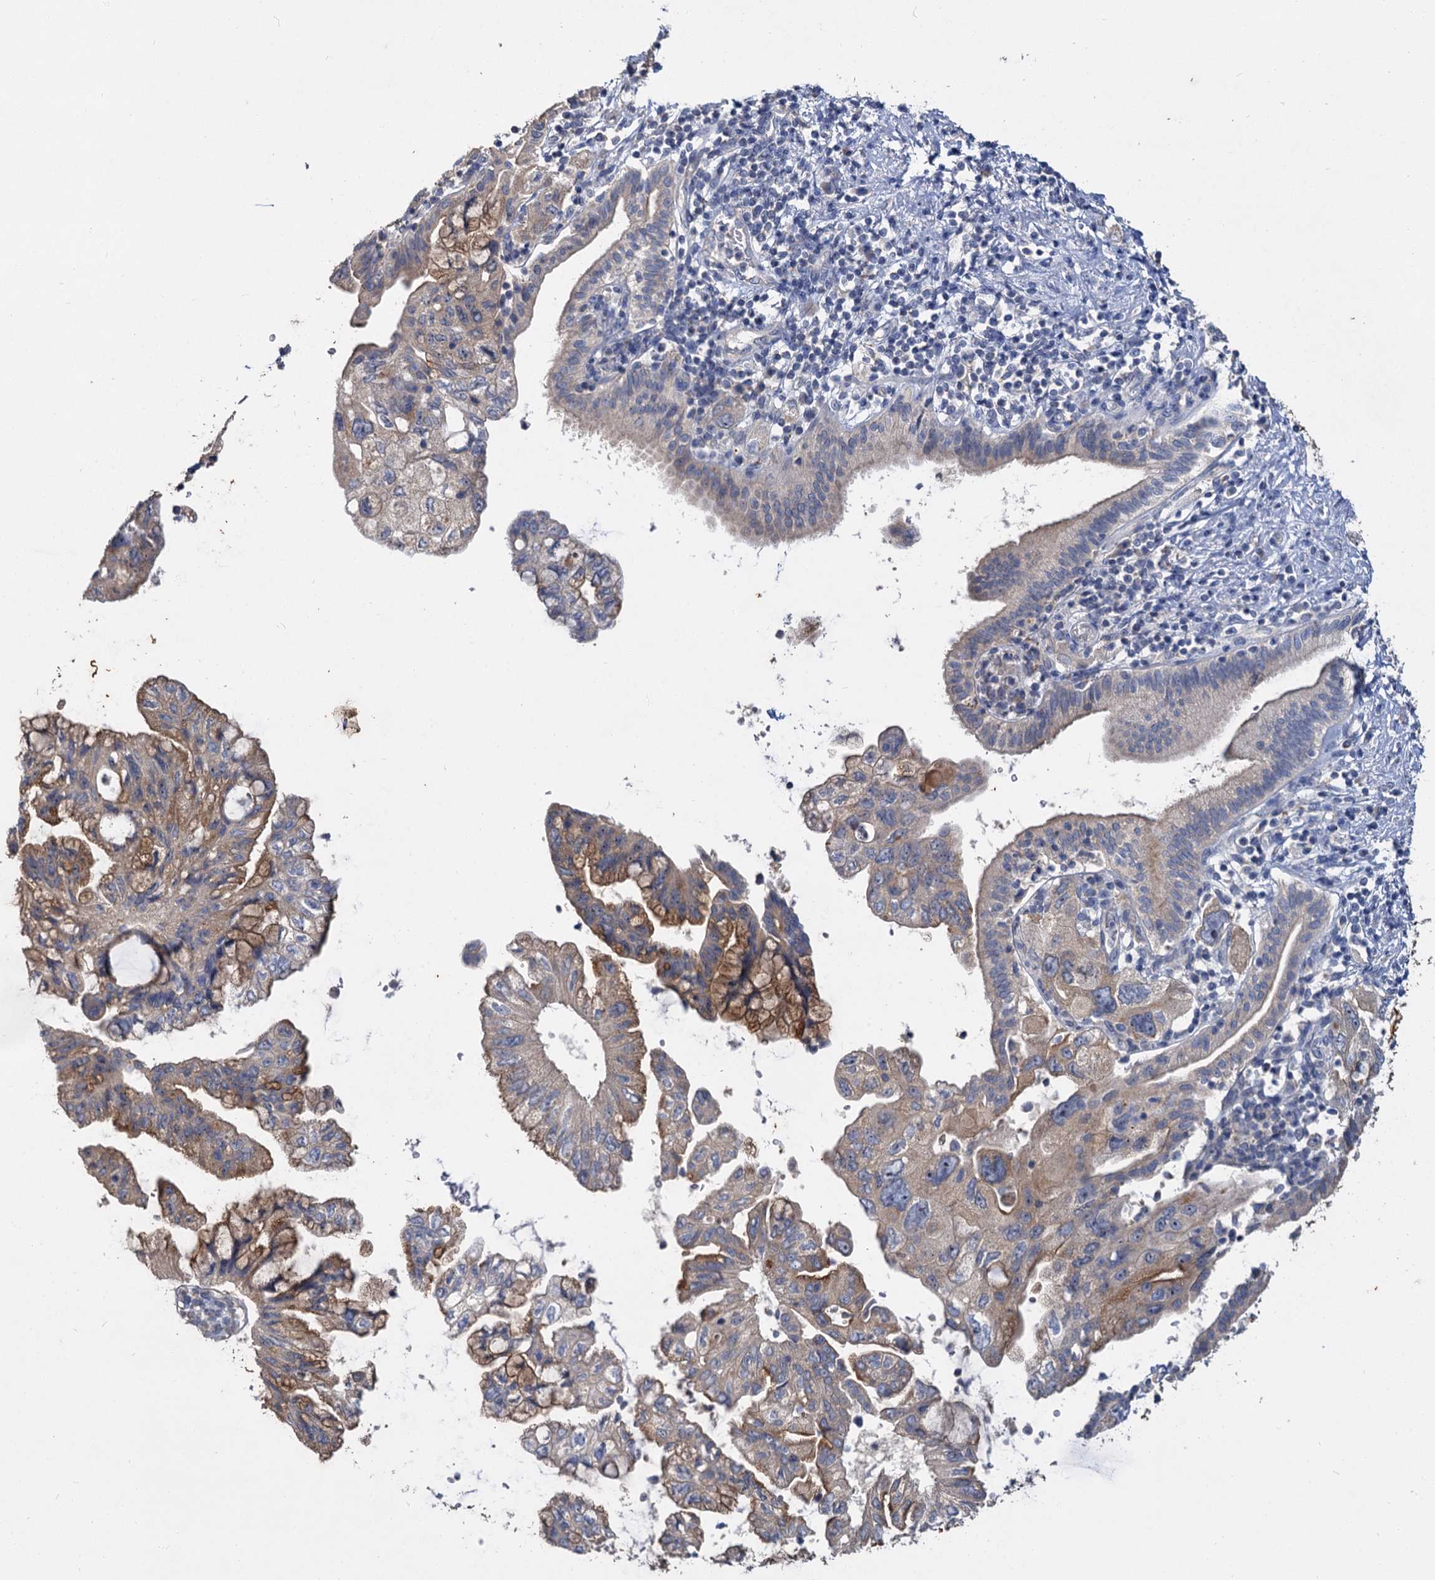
{"staining": {"intensity": "weak", "quantity": "25%-75%", "location": "cytoplasmic/membranous"}, "tissue": "pancreatic cancer", "cell_type": "Tumor cells", "image_type": "cancer", "snomed": [{"axis": "morphology", "description": "Adenocarcinoma, NOS"}, {"axis": "topography", "description": "Pancreas"}], "caption": "This photomicrograph exhibits pancreatic cancer stained with immunohistochemistry (IHC) to label a protein in brown. The cytoplasmic/membranous of tumor cells show weak positivity for the protein. Nuclei are counter-stained blue.", "gene": "ATP9A", "patient": {"sex": "female", "age": 73}}